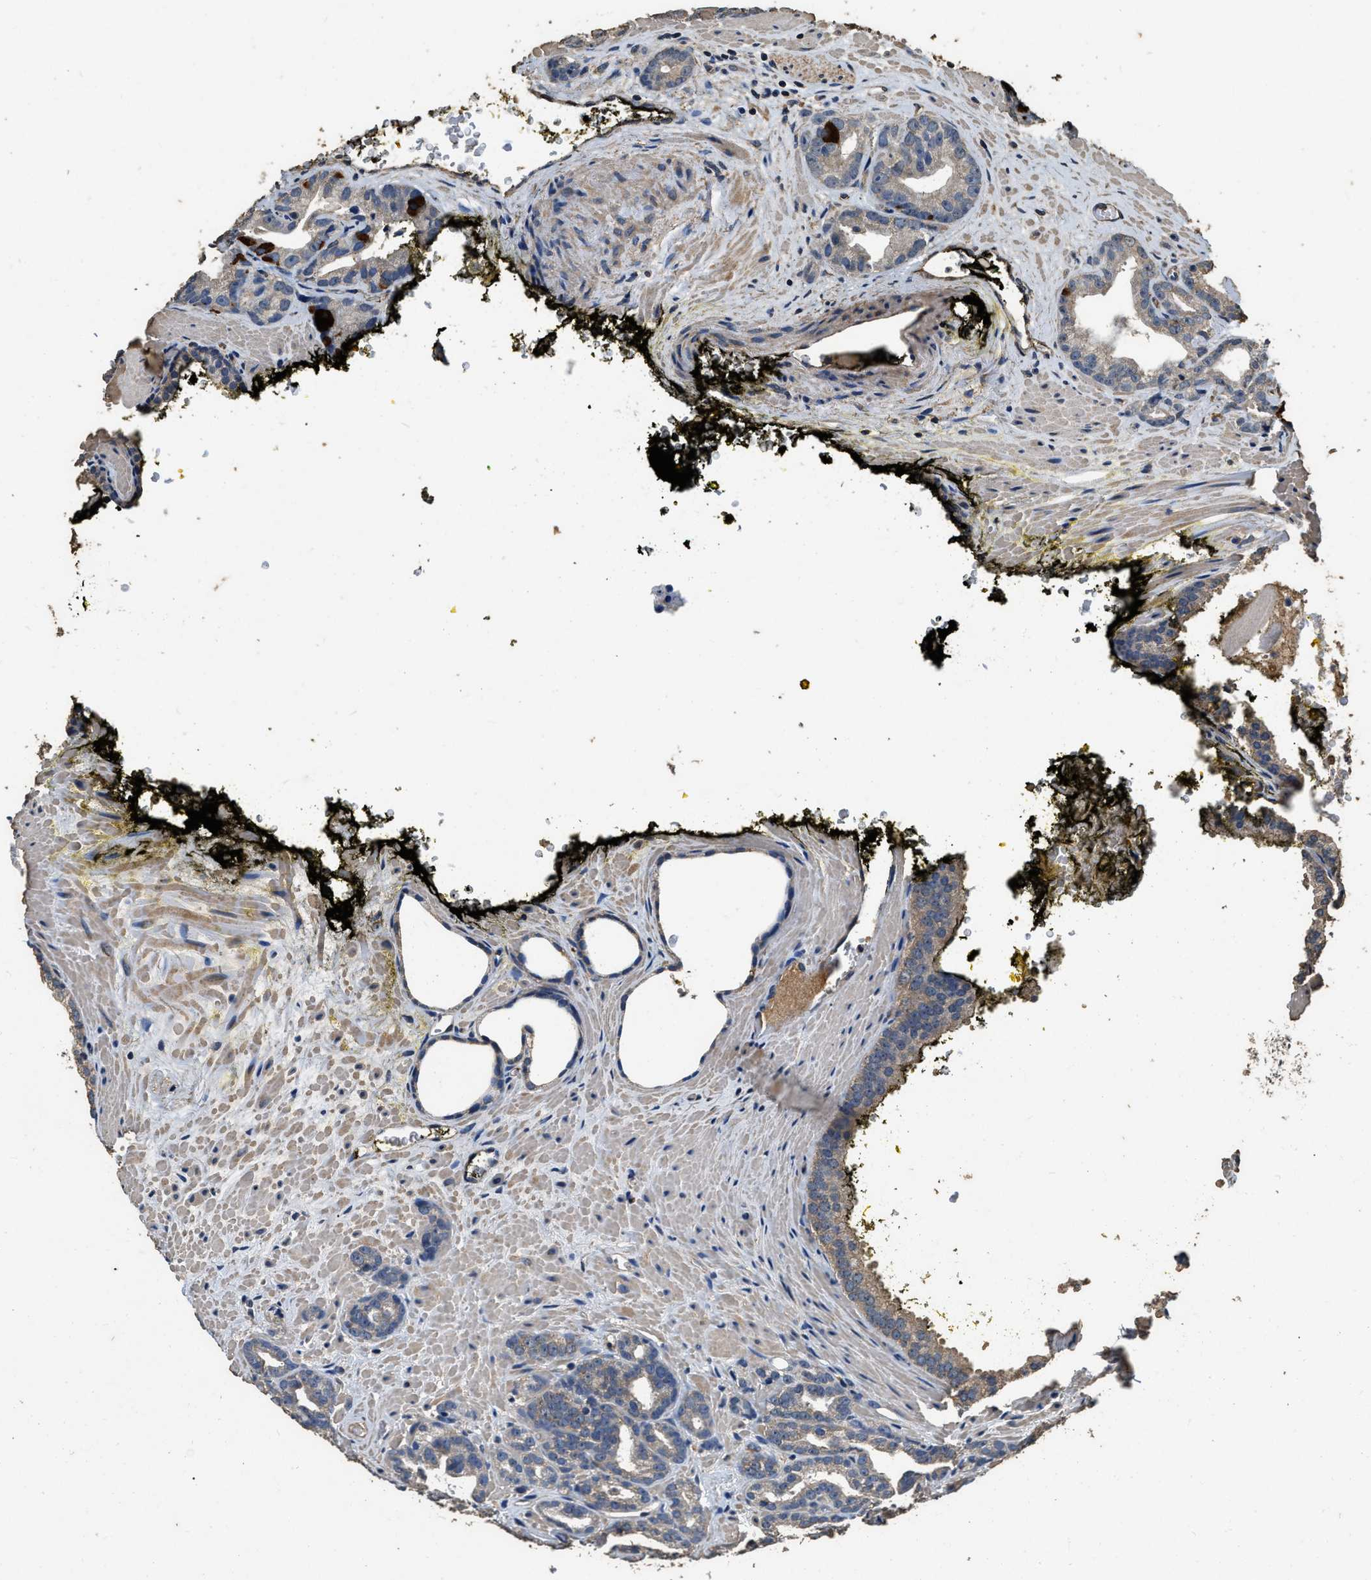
{"staining": {"intensity": "strong", "quantity": "<25%", "location": "cytoplasmic/membranous"}, "tissue": "prostate cancer", "cell_type": "Tumor cells", "image_type": "cancer", "snomed": [{"axis": "morphology", "description": "Adenocarcinoma, Low grade"}, {"axis": "topography", "description": "Prostate"}], "caption": "Prostate cancer (adenocarcinoma (low-grade)) stained for a protein demonstrates strong cytoplasmic/membranous positivity in tumor cells.", "gene": "MIB1", "patient": {"sex": "male", "age": 63}}